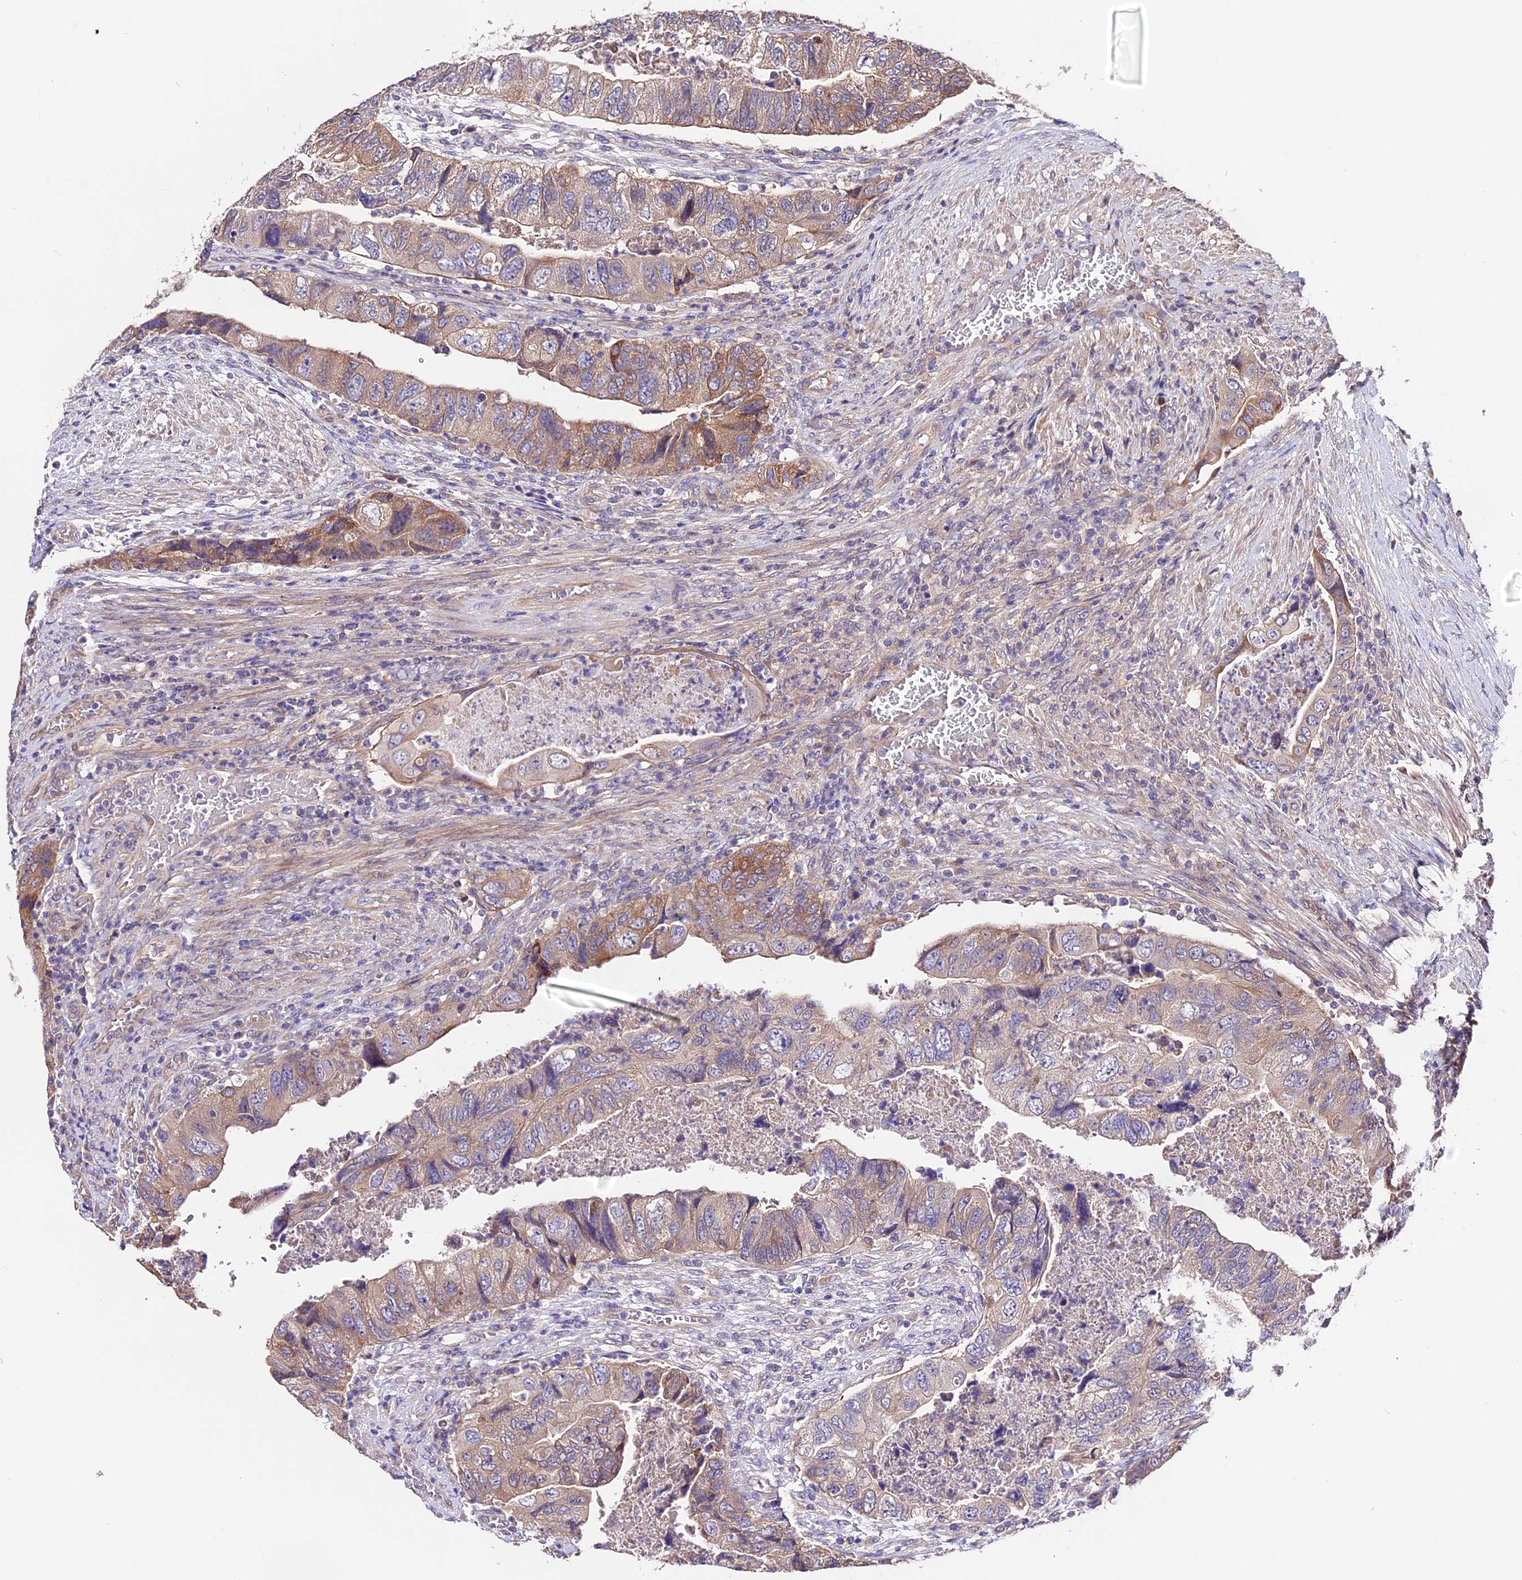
{"staining": {"intensity": "moderate", "quantity": "<25%", "location": "cytoplasmic/membranous"}, "tissue": "colorectal cancer", "cell_type": "Tumor cells", "image_type": "cancer", "snomed": [{"axis": "morphology", "description": "Adenocarcinoma, NOS"}, {"axis": "topography", "description": "Rectum"}], "caption": "A photomicrograph showing moderate cytoplasmic/membranous expression in about <25% of tumor cells in colorectal cancer, as visualized by brown immunohistochemical staining.", "gene": "CES3", "patient": {"sex": "male", "age": 63}}